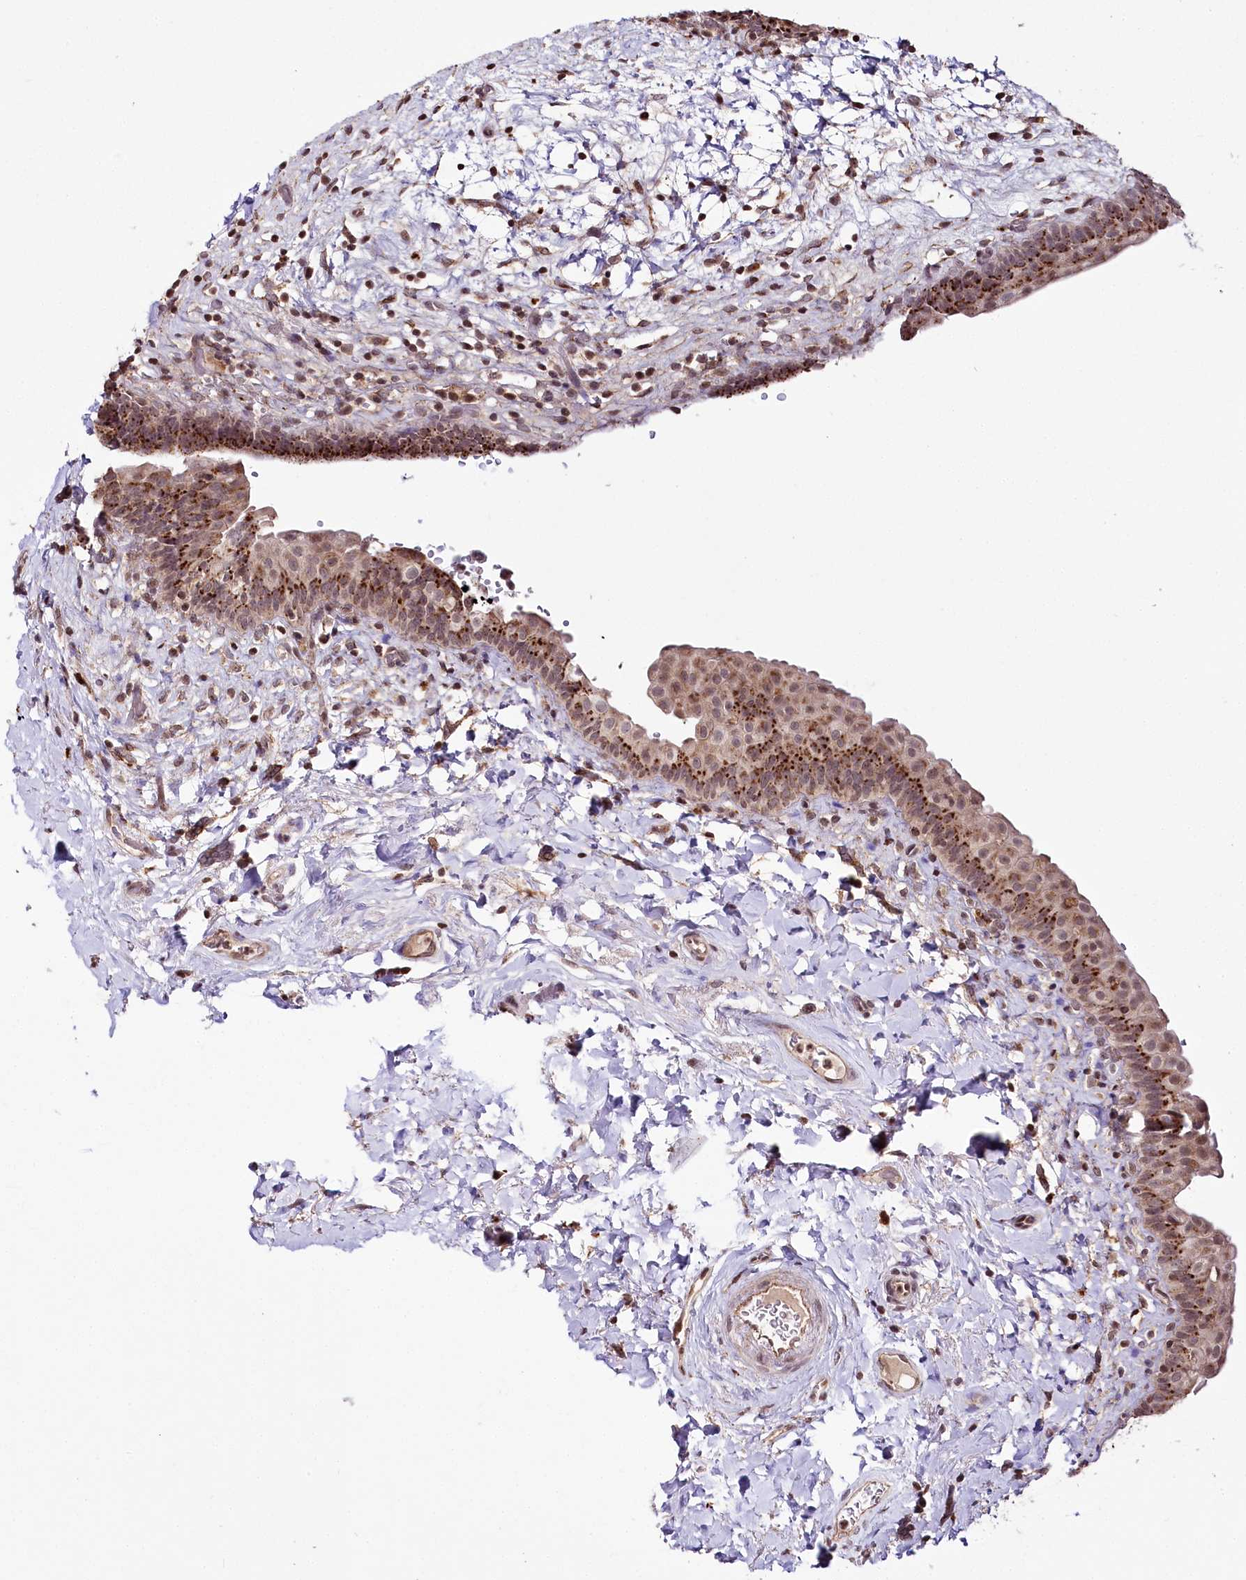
{"staining": {"intensity": "moderate", "quantity": ">75%", "location": "cytoplasmic/membranous,nuclear"}, "tissue": "urinary bladder", "cell_type": "Urothelial cells", "image_type": "normal", "snomed": [{"axis": "morphology", "description": "Normal tissue, NOS"}, {"axis": "topography", "description": "Urinary bladder"}], "caption": "Benign urinary bladder reveals moderate cytoplasmic/membranous,nuclear staining in about >75% of urothelial cells The staining was performed using DAB (3,3'-diaminobenzidine) to visualize the protein expression in brown, while the nuclei were stained in blue with hematoxylin (Magnification: 20x)..", "gene": "HOXC8", "patient": {"sex": "male", "age": 83}}